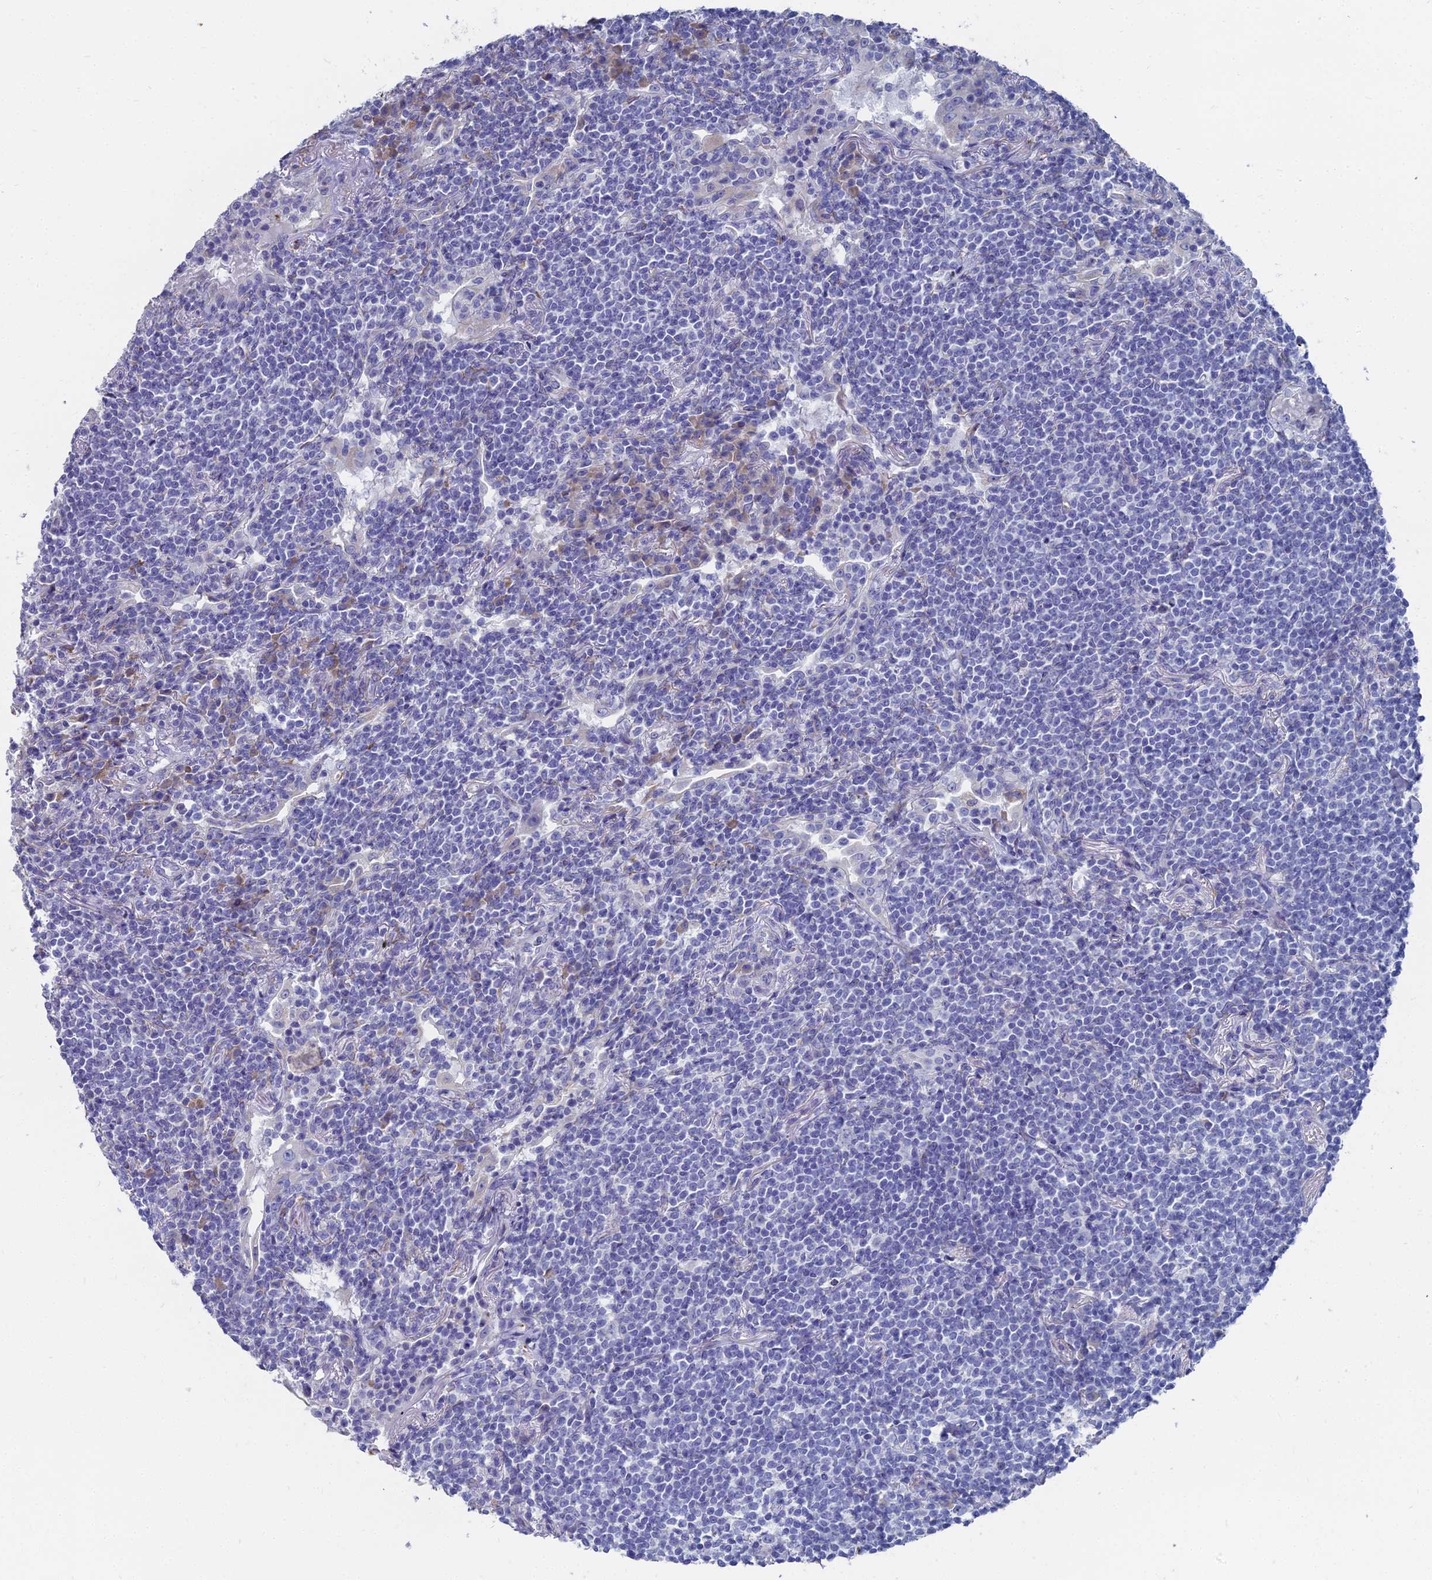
{"staining": {"intensity": "negative", "quantity": "none", "location": "none"}, "tissue": "lymphoma", "cell_type": "Tumor cells", "image_type": "cancer", "snomed": [{"axis": "morphology", "description": "Malignant lymphoma, non-Hodgkin's type, Low grade"}, {"axis": "topography", "description": "Lung"}], "caption": "The immunohistochemistry photomicrograph has no significant positivity in tumor cells of low-grade malignant lymphoma, non-Hodgkin's type tissue.", "gene": "TNNT3", "patient": {"sex": "female", "age": 71}}